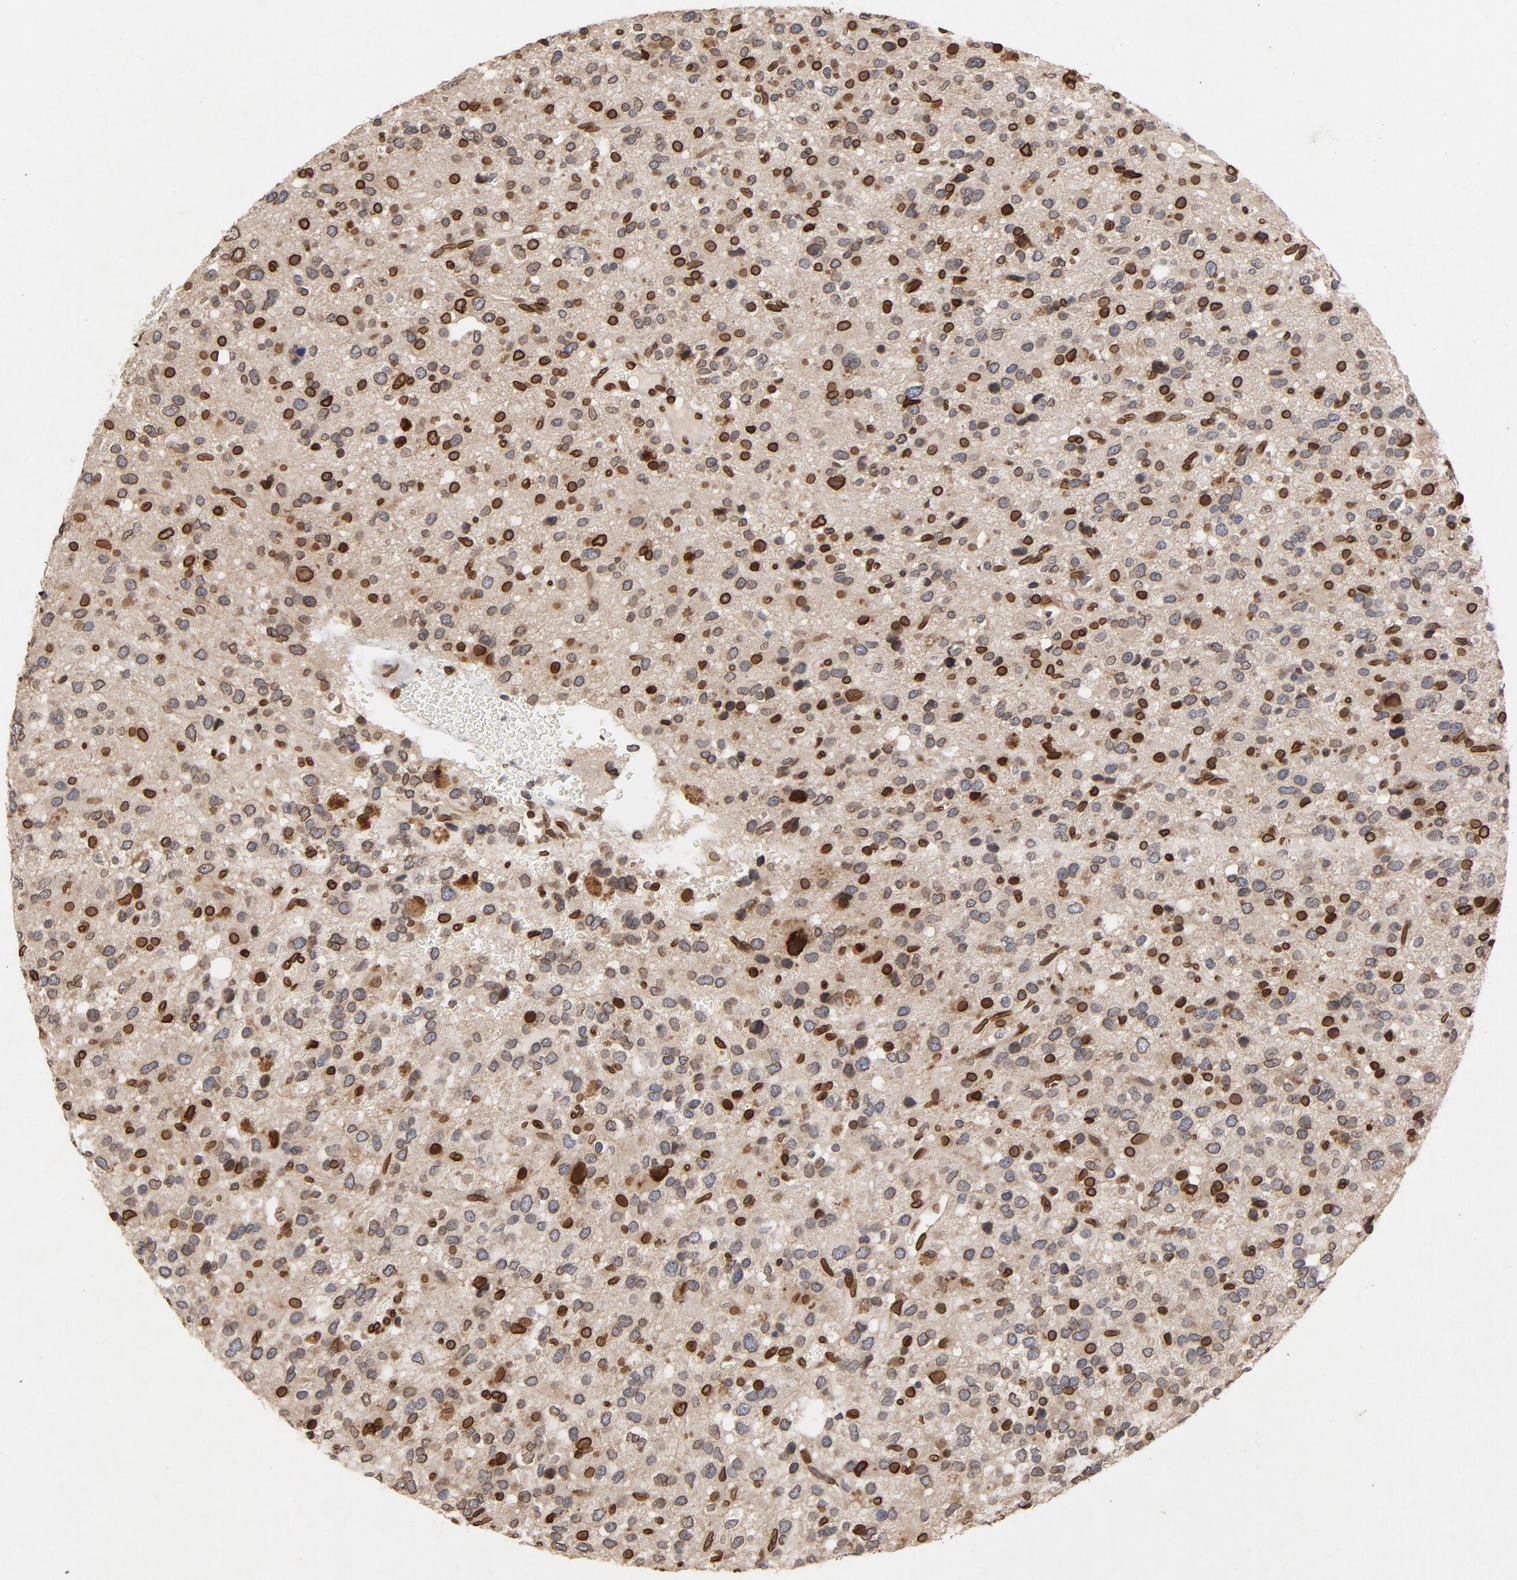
{"staining": {"intensity": "strong", "quantity": ">75%", "location": "cytoplasmic/membranous,nuclear"}, "tissue": "glioma", "cell_type": "Tumor cells", "image_type": "cancer", "snomed": [{"axis": "morphology", "description": "Glioma, malignant, High grade"}, {"axis": "topography", "description": "Brain"}], "caption": "High-grade glioma (malignant) stained with a protein marker shows strong staining in tumor cells.", "gene": "LMNA", "patient": {"sex": "male", "age": 47}}